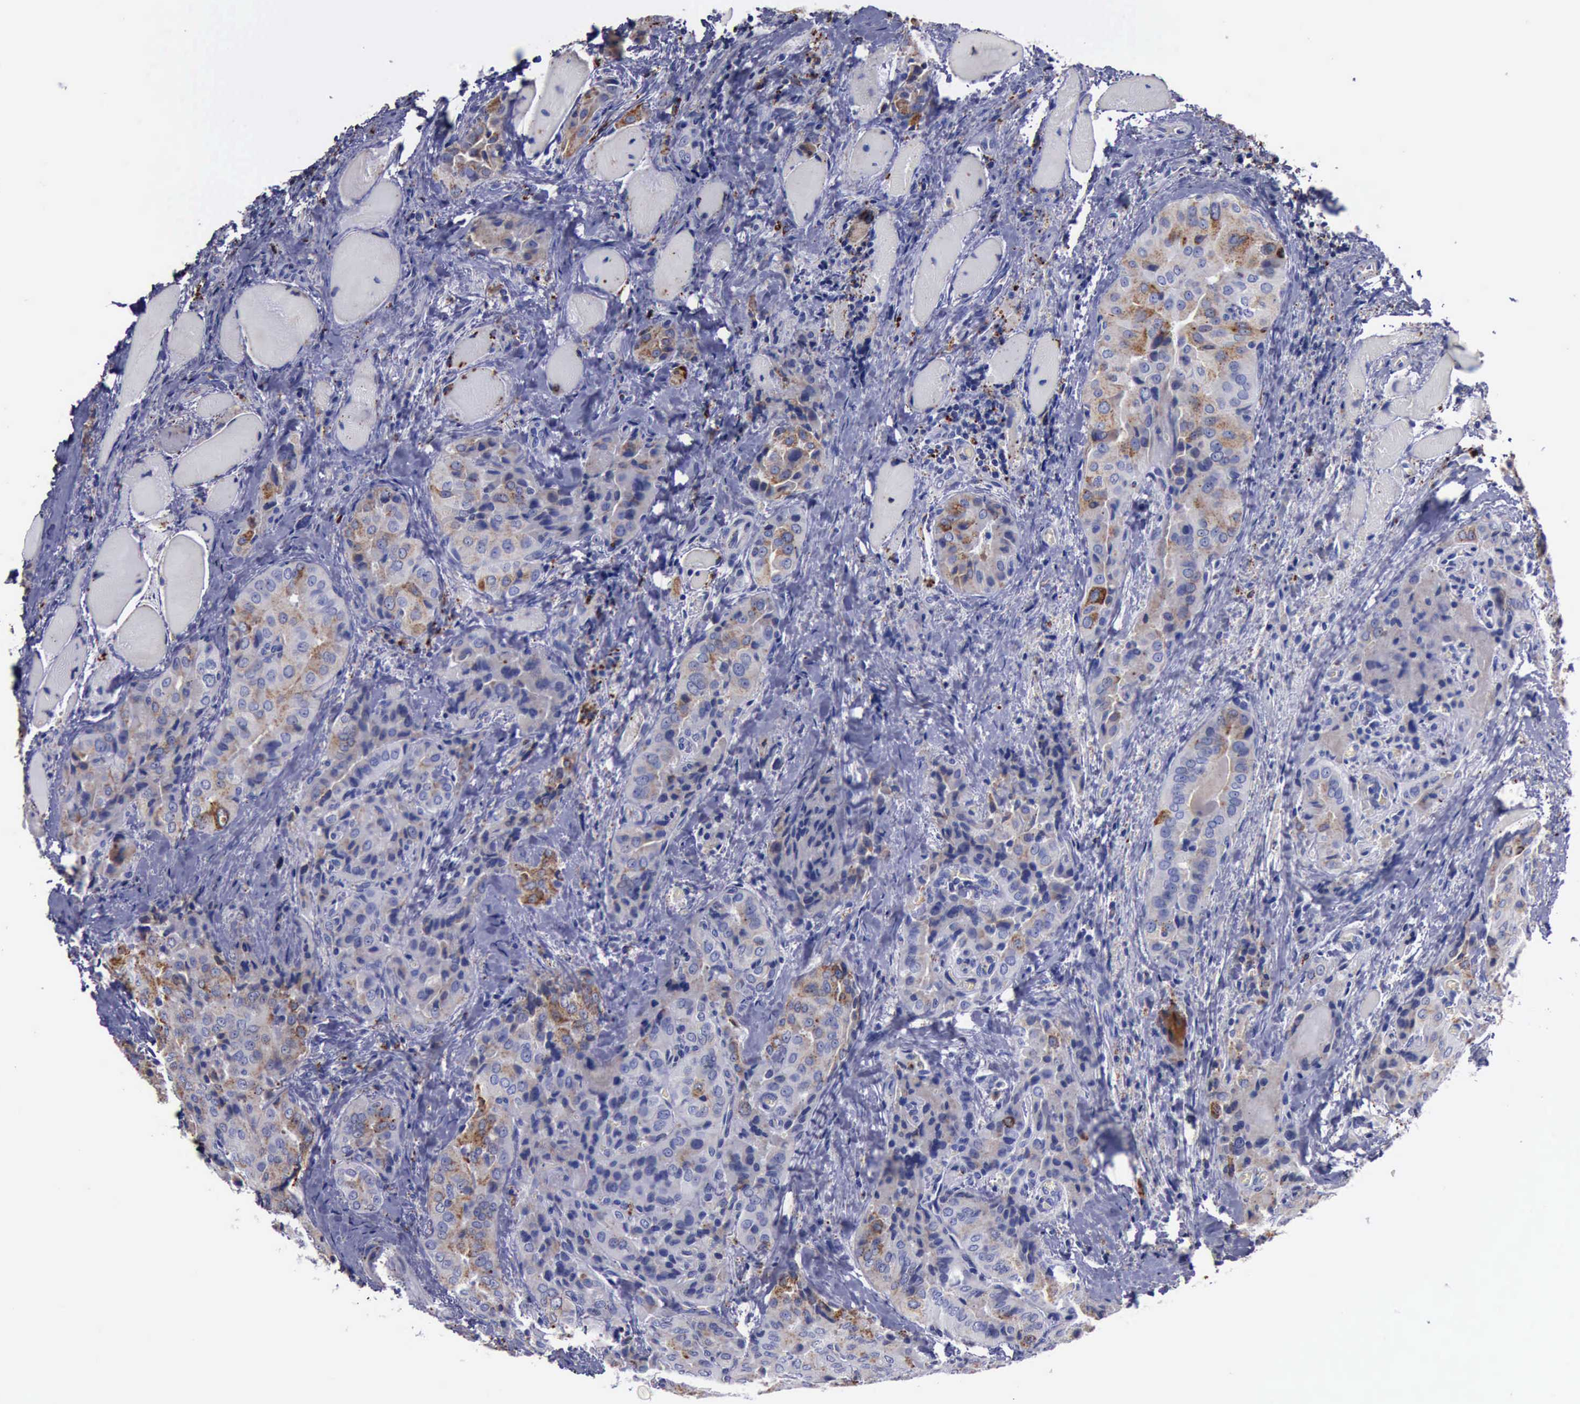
{"staining": {"intensity": "moderate", "quantity": "<25%", "location": "cytoplasmic/membranous"}, "tissue": "thyroid cancer", "cell_type": "Tumor cells", "image_type": "cancer", "snomed": [{"axis": "morphology", "description": "Papillary adenocarcinoma, NOS"}, {"axis": "topography", "description": "Thyroid gland"}], "caption": "Immunohistochemical staining of papillary adenocarcinoma (thyroid) reveals moderate cytoplasmic/membranous protein expression in approximately <25% of tumor cells. (brown staining indicates protein expression, while blue staining denotes nuclei).", "gene": "CTSD", "patient": {"sex": "female", "age": 71}}